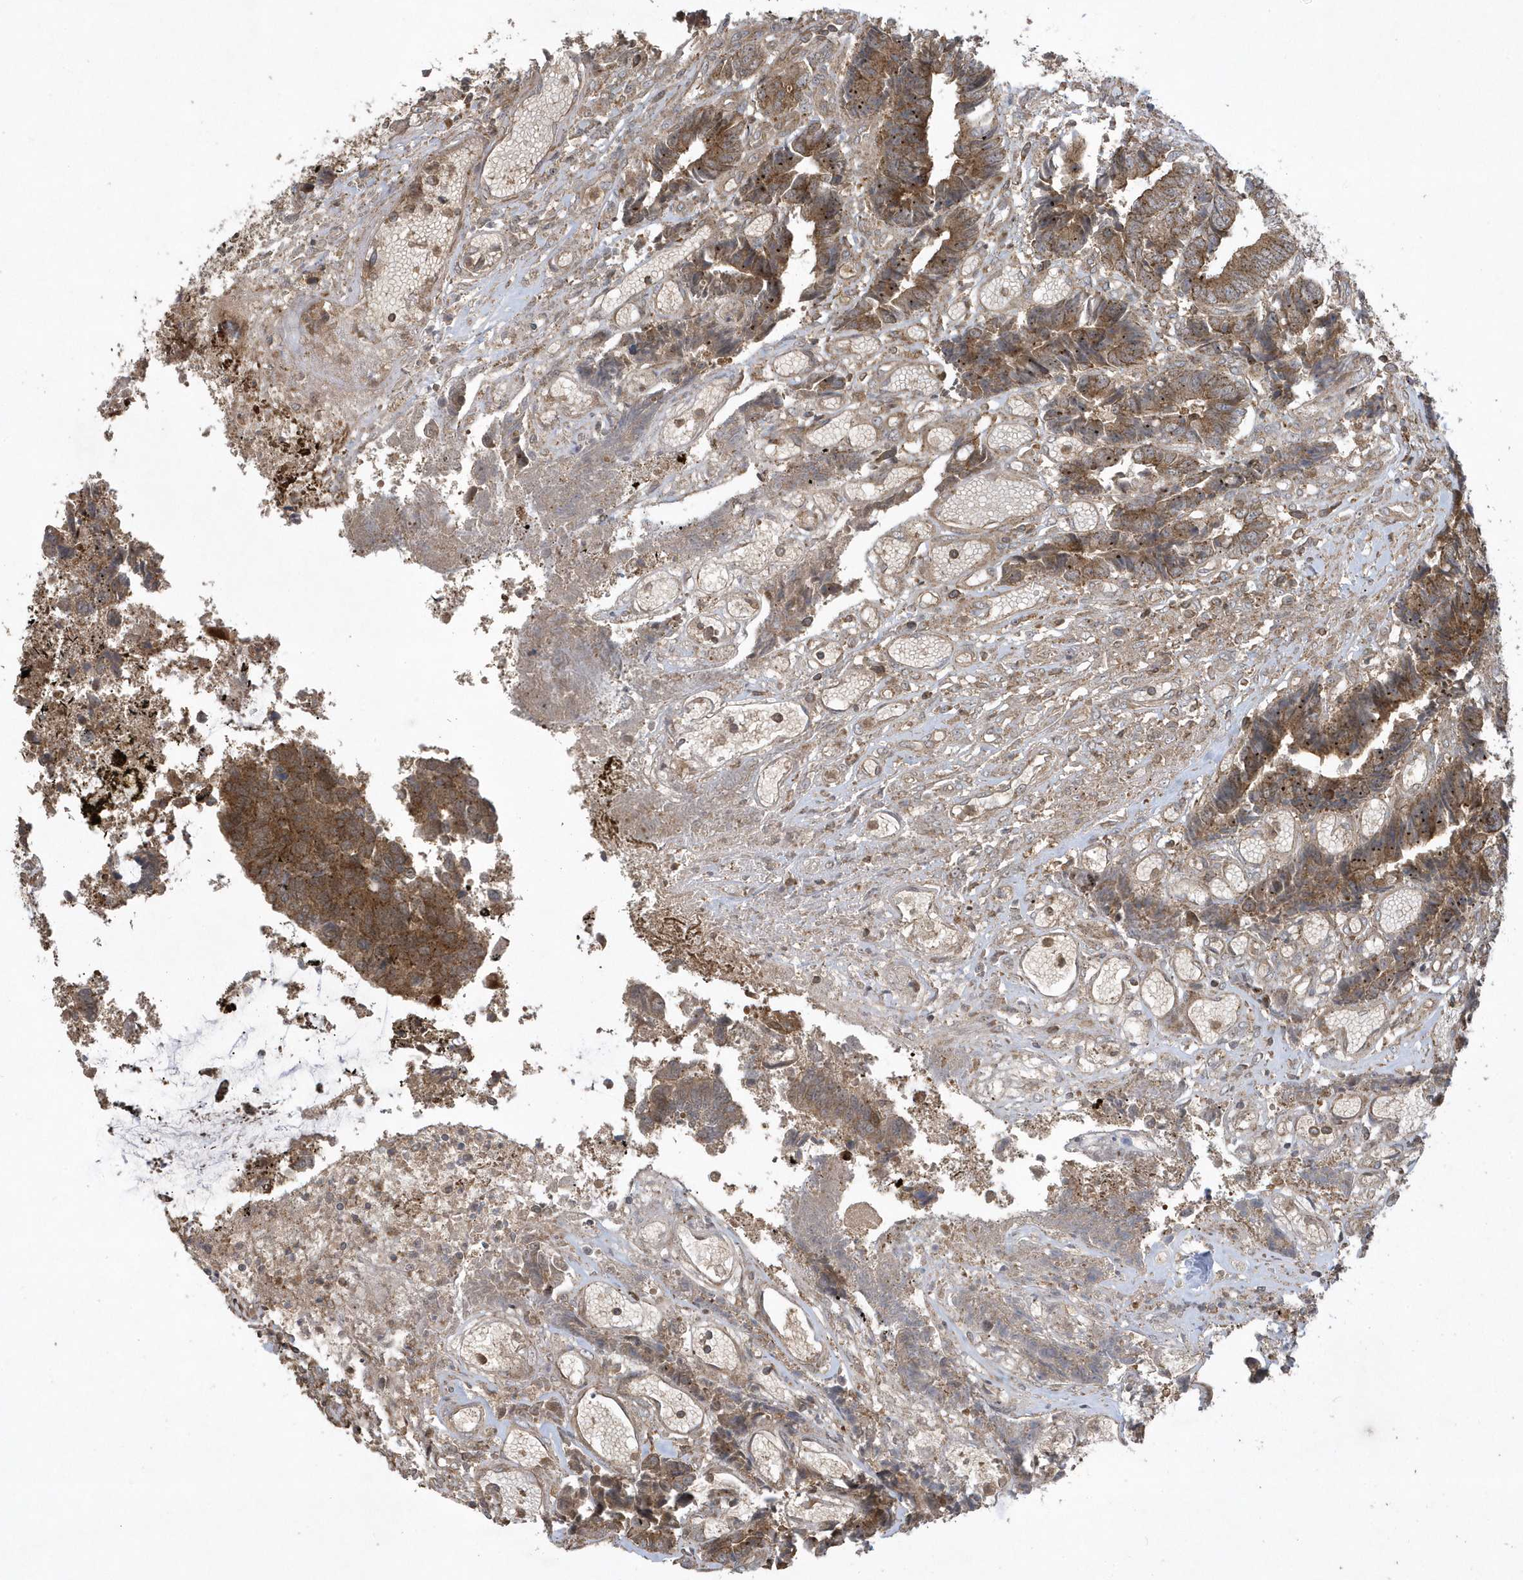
{"staining": {"intensity": "moderate", "quantity": ">75%", "location": "cytoplasmic/membranous"}, "tissue": "colorectal cancer", "cell_type": "Tumor cells", "image_type": "cancer", "snomed": [{"axis": "morphology", "description": "Adenocarcinoma, NOS"}, {"axis": "topography", "description": "Rectum"}], "caption": "The immunohistochemical stain highlights moderate cytoplasmic/membranous staining in tumor cells of colorectal adenocarcinoma tissue.", "gene": "STAMBP", "patient": {"sex": "male", "age": 84}}